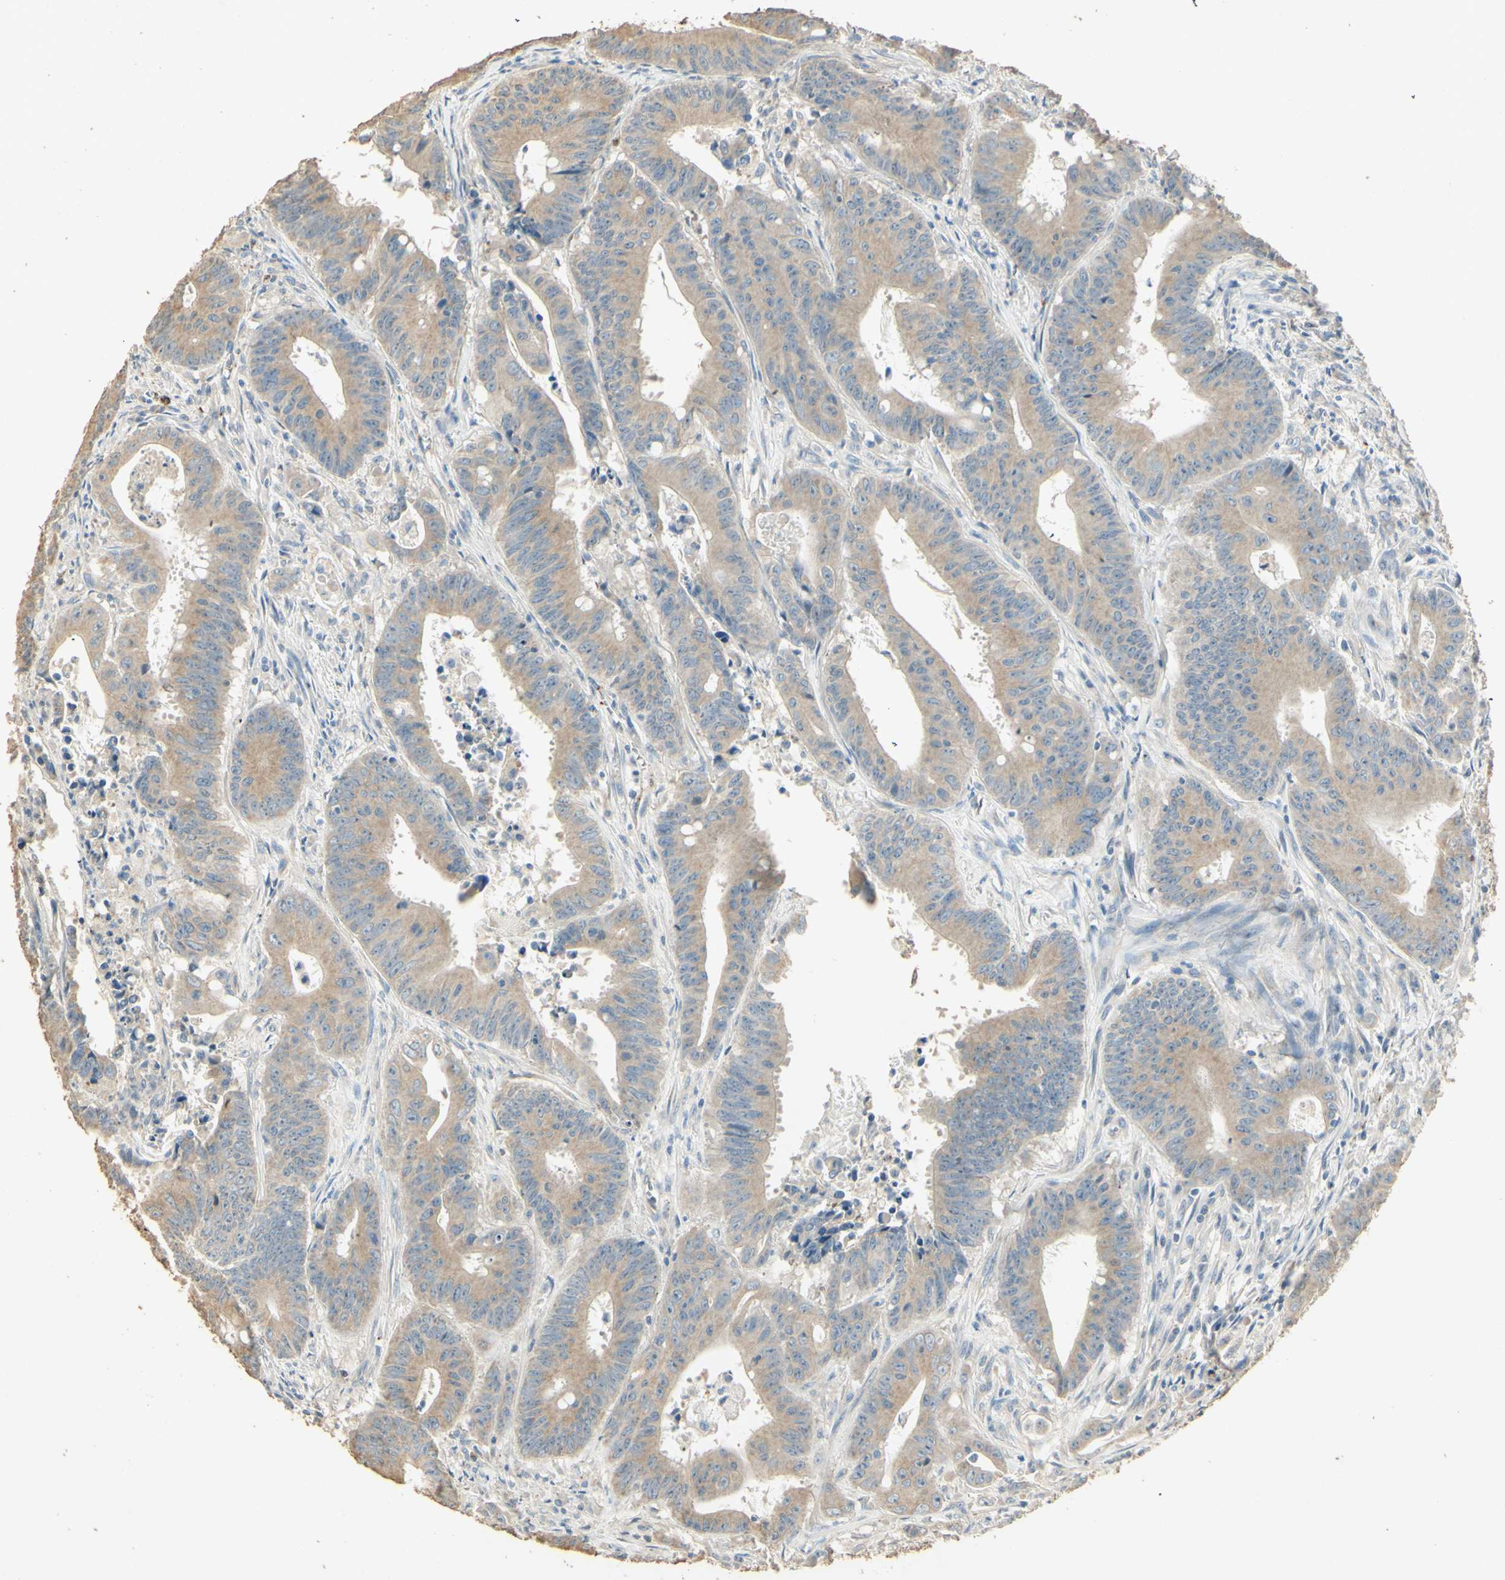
{"staining": {"intensity": "weak", "quantity": ">75%", "location": "cytoplasmic/membranous"}, "tissue": "colorectal cancer", "cell_type": "Tumor cells", "image_type": "cancer", "snomed": [{"axis": "morphology", "description": "Adenocarcinoma, NOS"}, {"axis": "topography", "description": "Colon"}], "caption": "Immunohistochemical staining of human colorectal adenocarcinoma reveals weak cytoplasmic/membranous protein expression in approximately >75% of tumor cells.", "gene": "ARHGEF17", "patient": {"sex": "male", "age": 45}}